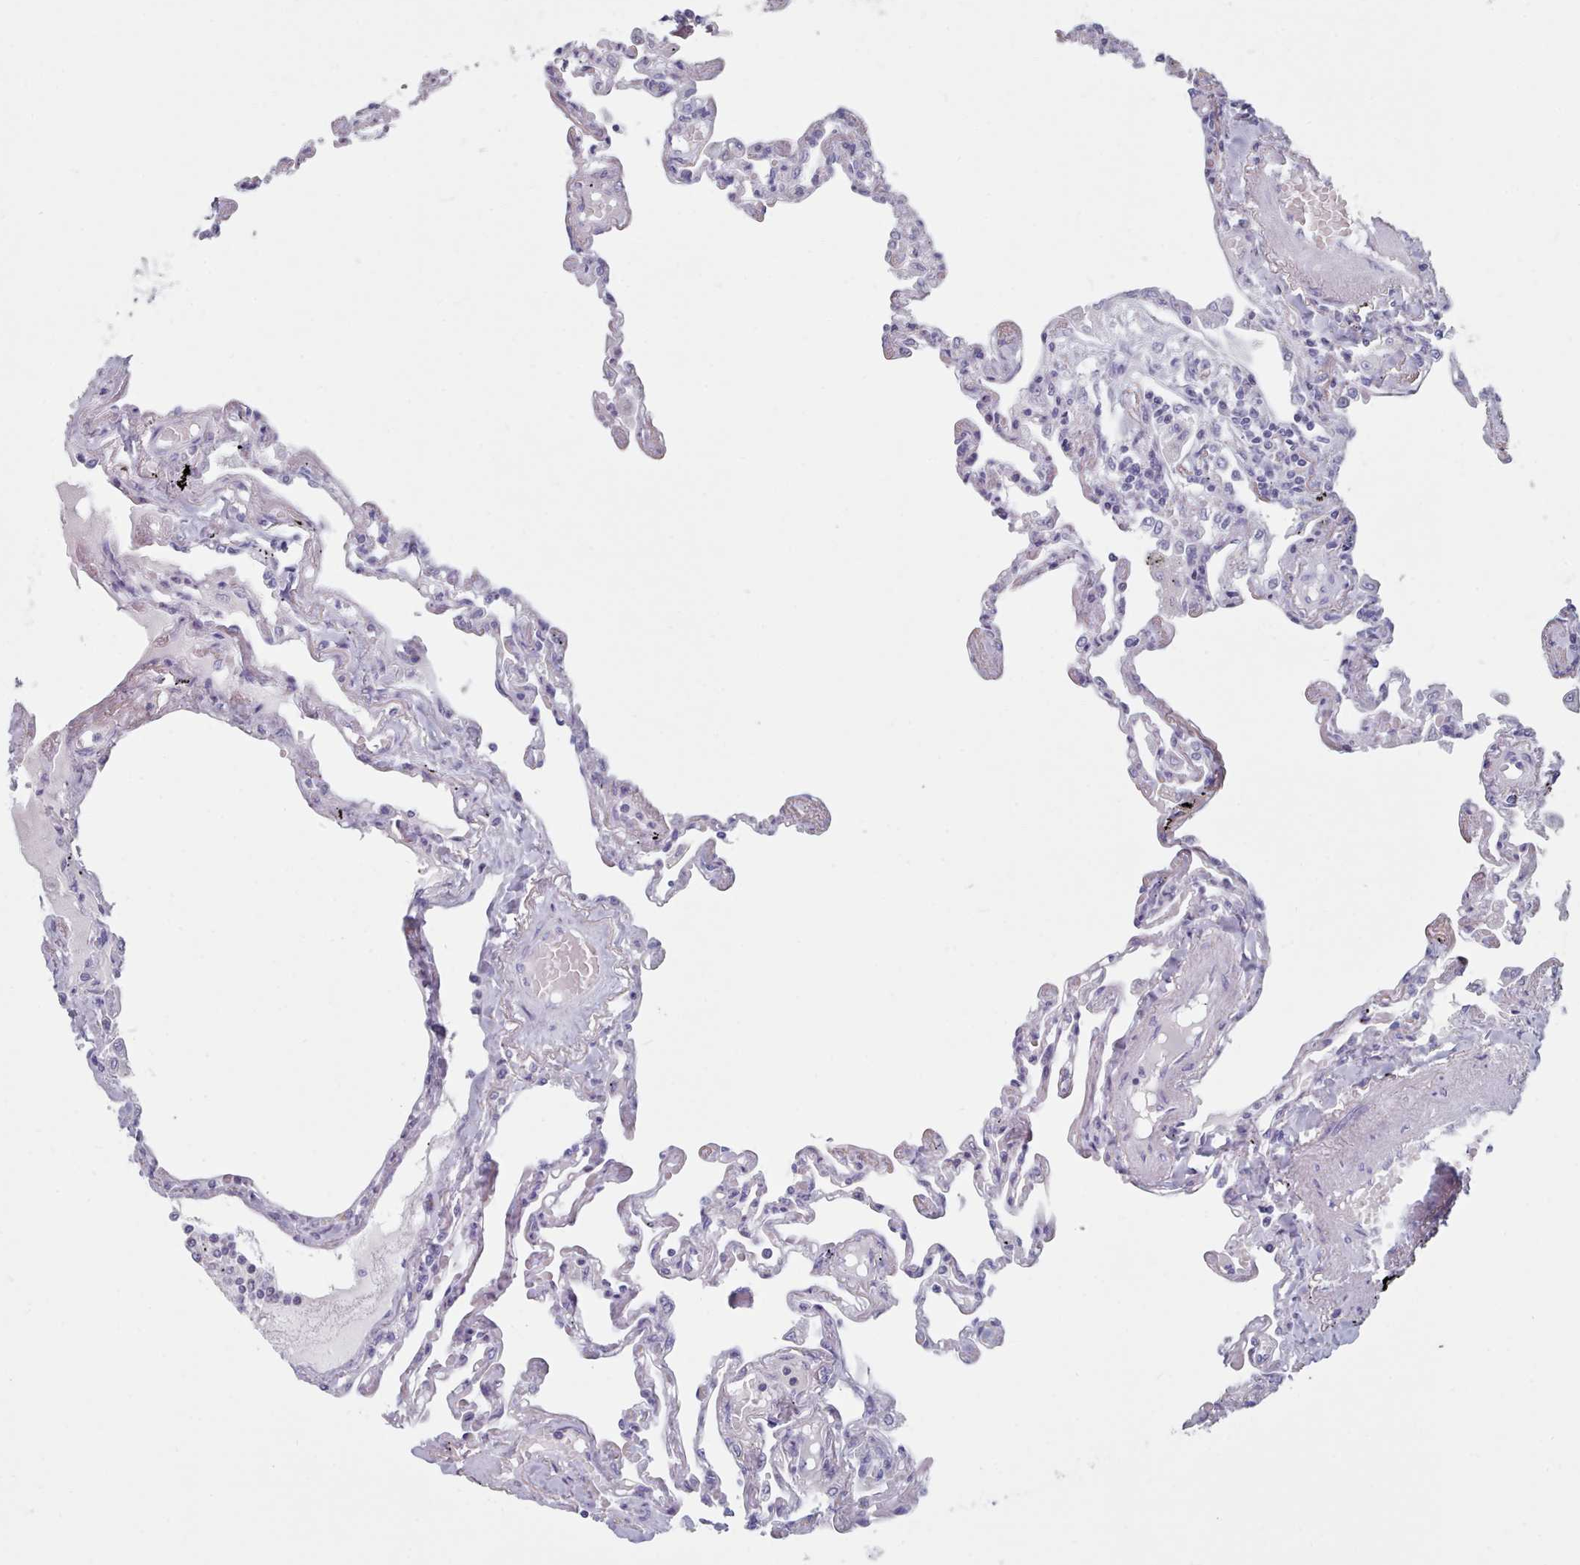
{"staining": {"intensity": "negative", "quantity": "none", "location": "none"}, "tissue": "lung", "cell_type": "Alveolar cells", "image_type": "normal", "snomed": [{"axis": "morphology", "description": "Normal tissue, NOS"}, {"axis": "topography", "description": "Lung"}], "caption": "The photomicrograph shows no staining of alveolar cells in normal lung. Nuclei are stained in blue.", "gene": "HAO1", "patient": {"sex": "female", "age": 67}}